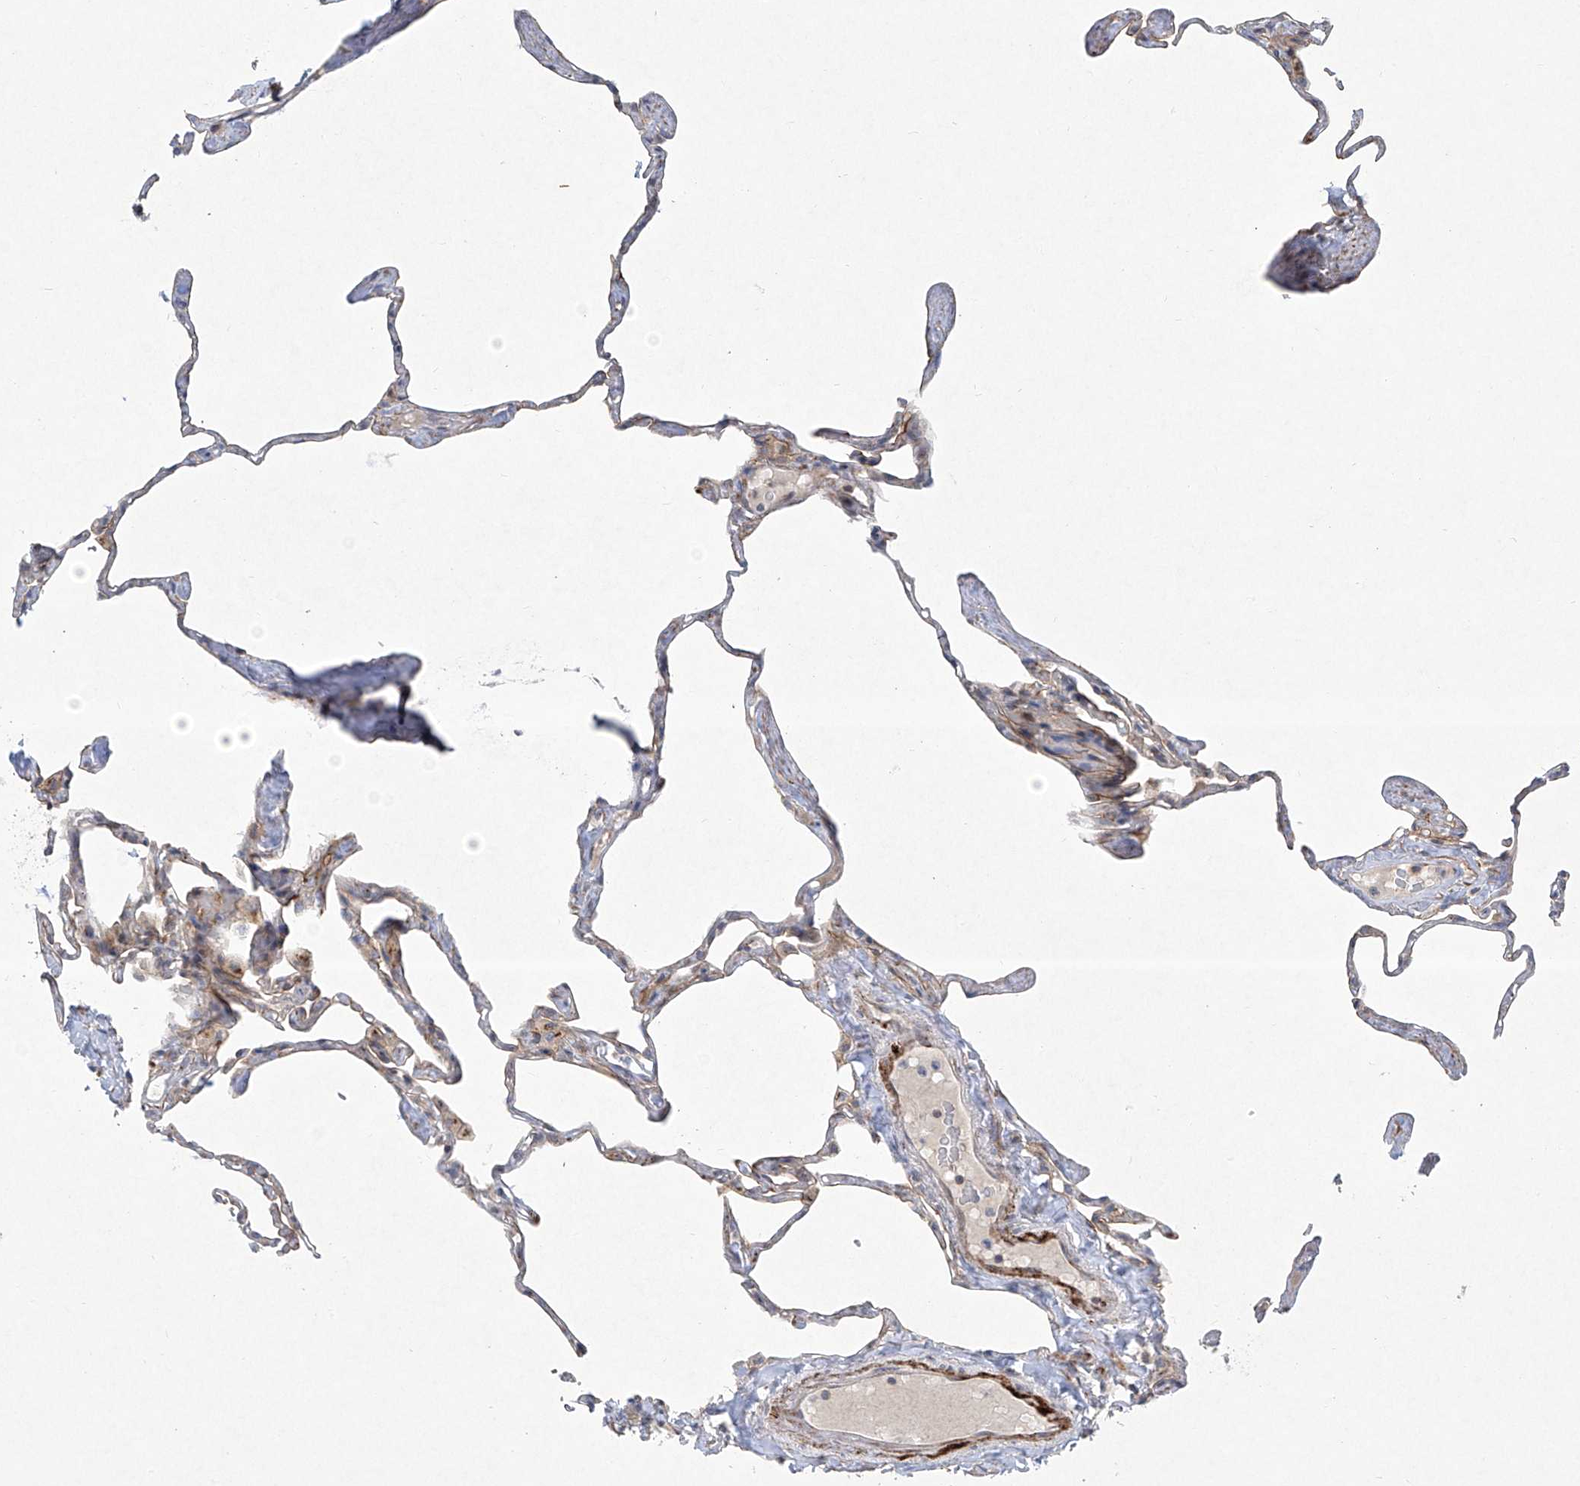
{"staining": {"intensity": "strong", "quantity": "<25%", "location": "cytoplasmic/membranous"}, "tissue": "lung", "cell_type": "Alveolar cells", "image_type": "normal", "snomed": [{"axis": "morphology", "description": "Normal tissue, NOS"}, {"axis": "topography", "description": "Lung"}], "caption": "DAB (3,3'-diaminobenzidine) immunohistochemical staining of normal lung reveals strong cytoplasmic/membranous protein staining in approximately <25% of alveolar cells. (DAB (3,3'-diaminobenzidine) IHC with brightfield microscopy, high magnification).", "gene": "TJAP1", "patient": {"sex": "male", "age": 65}}